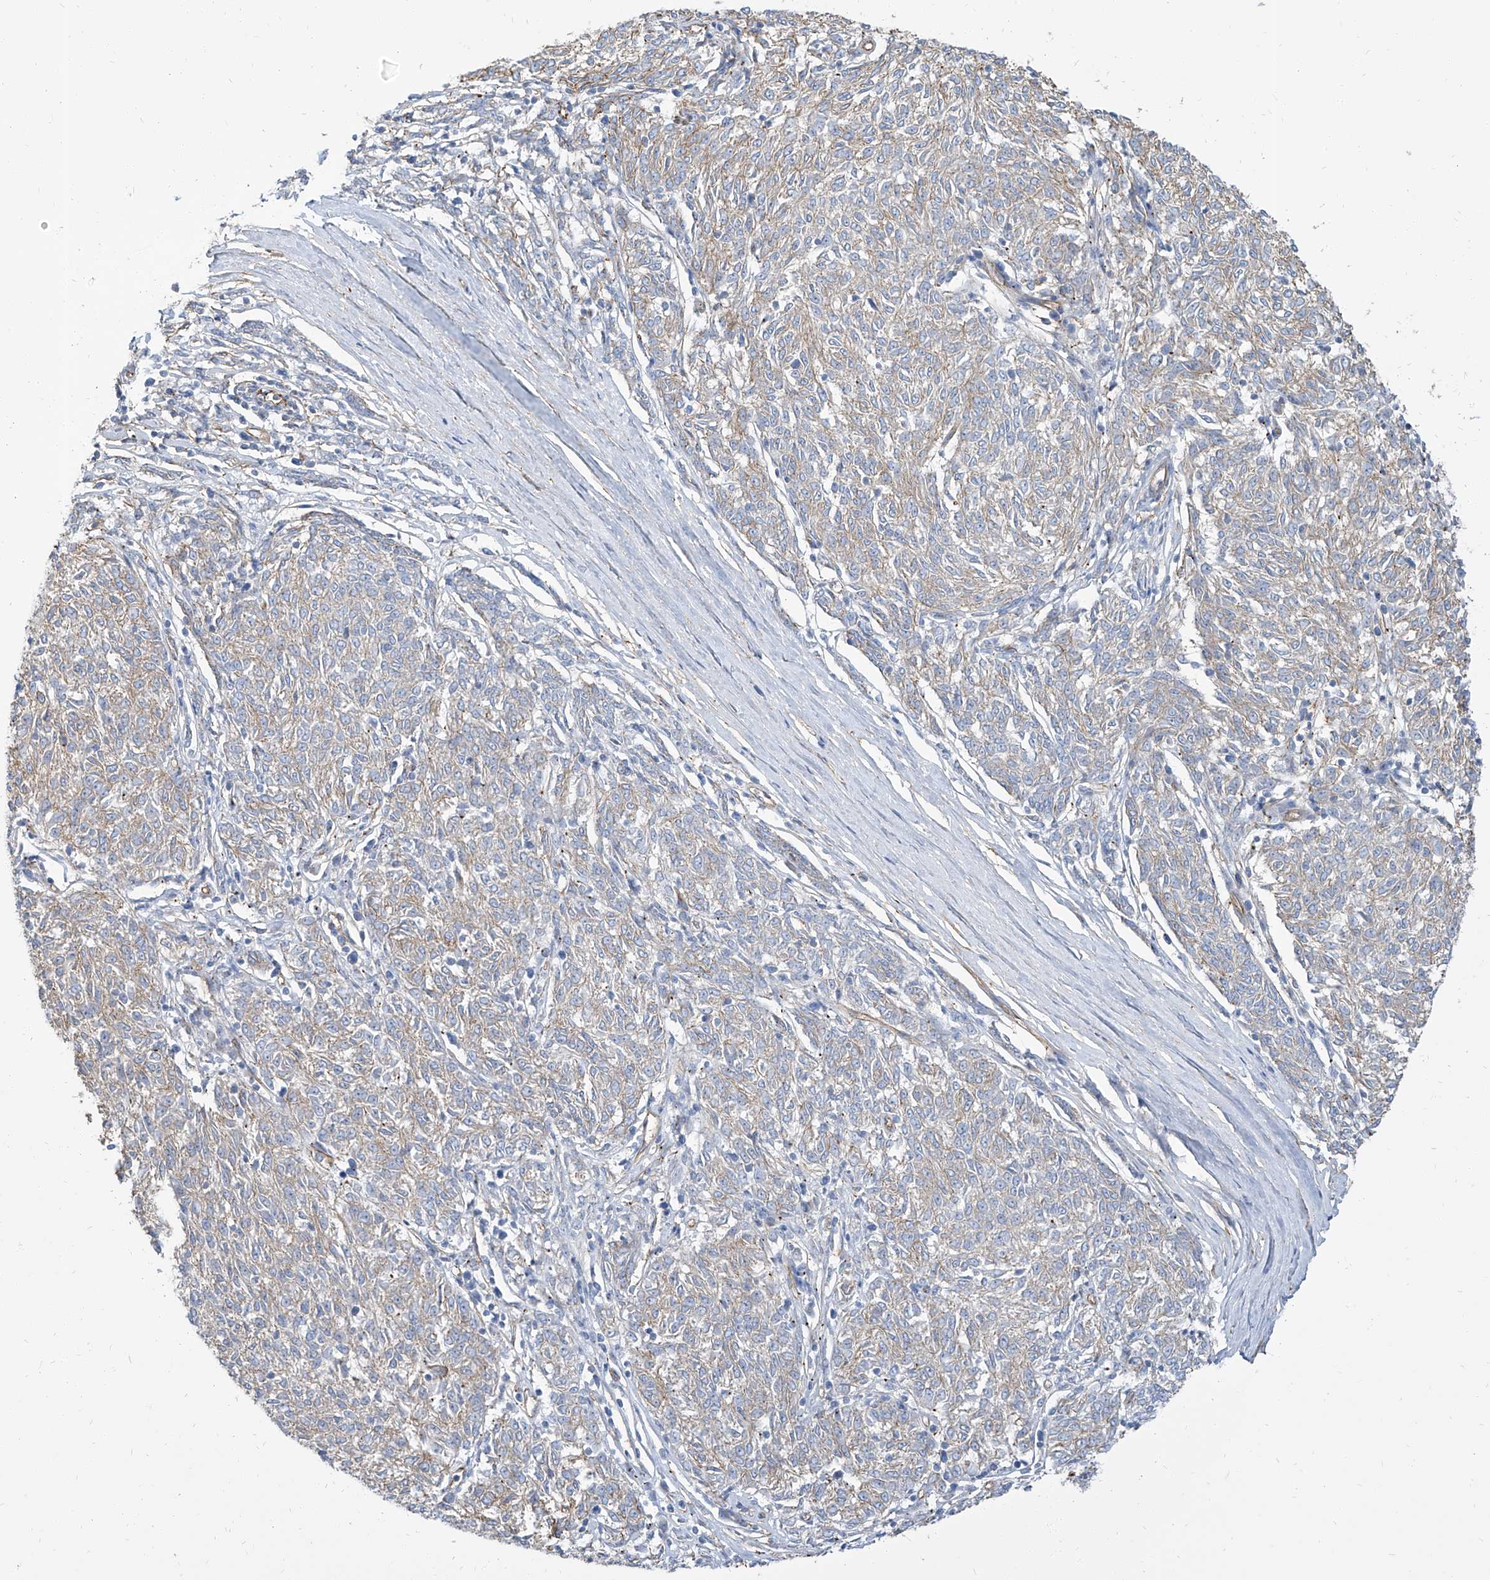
{"staining": {"intensity": "weak", "quantity": "25%-75%", "location": "cytoplasmic/membranous"}, "tissue": "melanoma", "cell_type": "Tumor cells", "image_type": "cancer", "snomed": [{"axis": "morphology", "description": "Malignant melanoma, NOS"}, {"axis": "topography", "description": "Skin"}], "caption": "Melanoma stained for a protein (brown) shows weak cytoplasmic/membranous positive staining in approximately 25%-75% of tumor cells.", "gene": "TXLNB", "patient": {"sex": "female", "age": 72}}